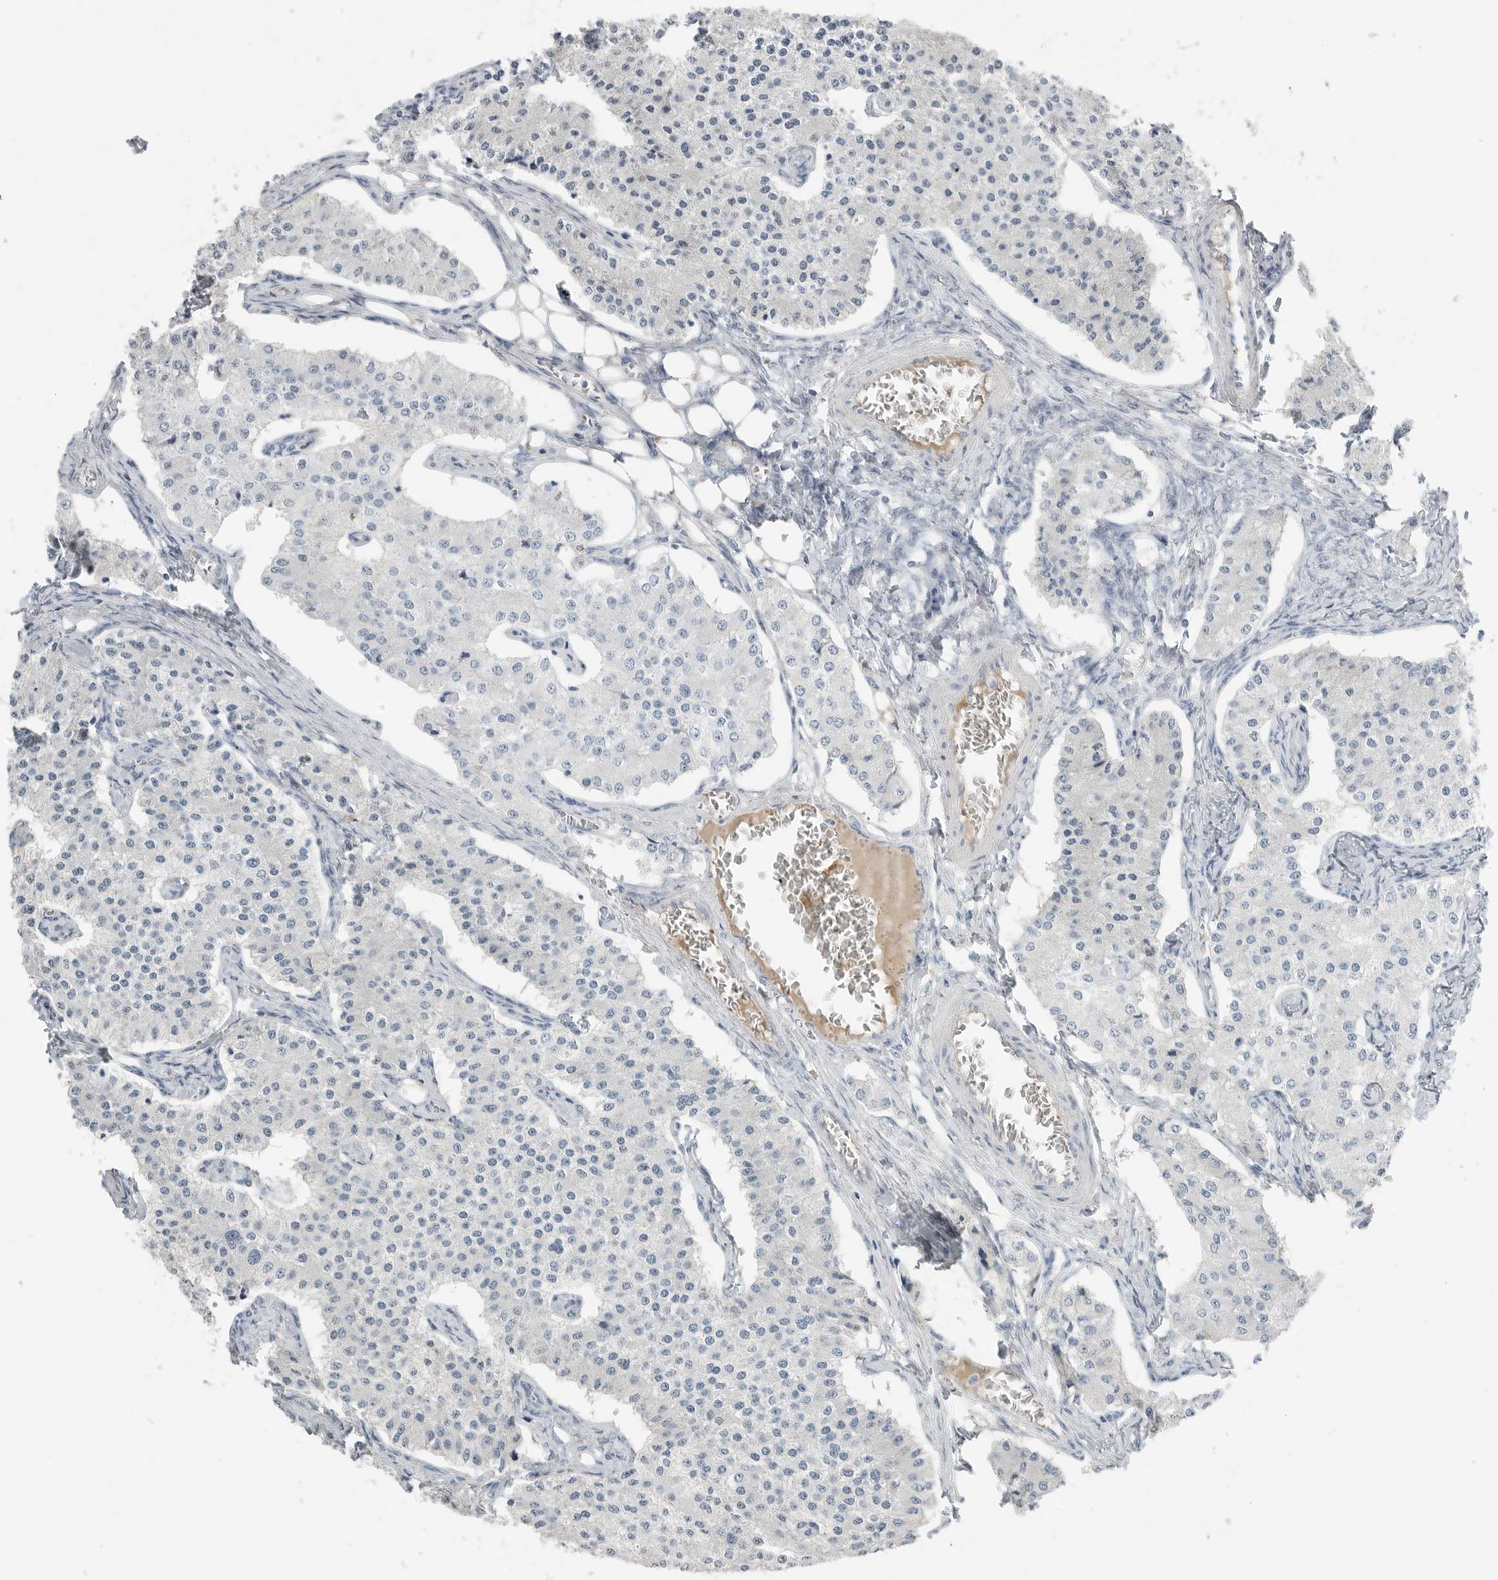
{"staining": {"intensity": "negative", "quantity": "none", "location": "none"}, "tissue": "carcinoid", "cell_type": "Tumor cells", "image_type": "cancer", "snomed": [{"axis": "morphology", "description": "Carcinoid, malignant, NOS"}, {"axis": "topography", "description": "Colon"}], "caption": "High magnification brightfield microscopy of carcinoid (malignant) stained with DAB (brown) and counterstained with hematoxylin (blue): tumor cells show no significant expression. (Stains: DAB (3,3'-diaminobenzidine) immunohistochemistry (IHC) with hematoxylin counter stain, Microscopy: brightfield microscopy at high magnification).", "gene": "SERPINB7", "patient": {"sex": "female", "age": 52}}